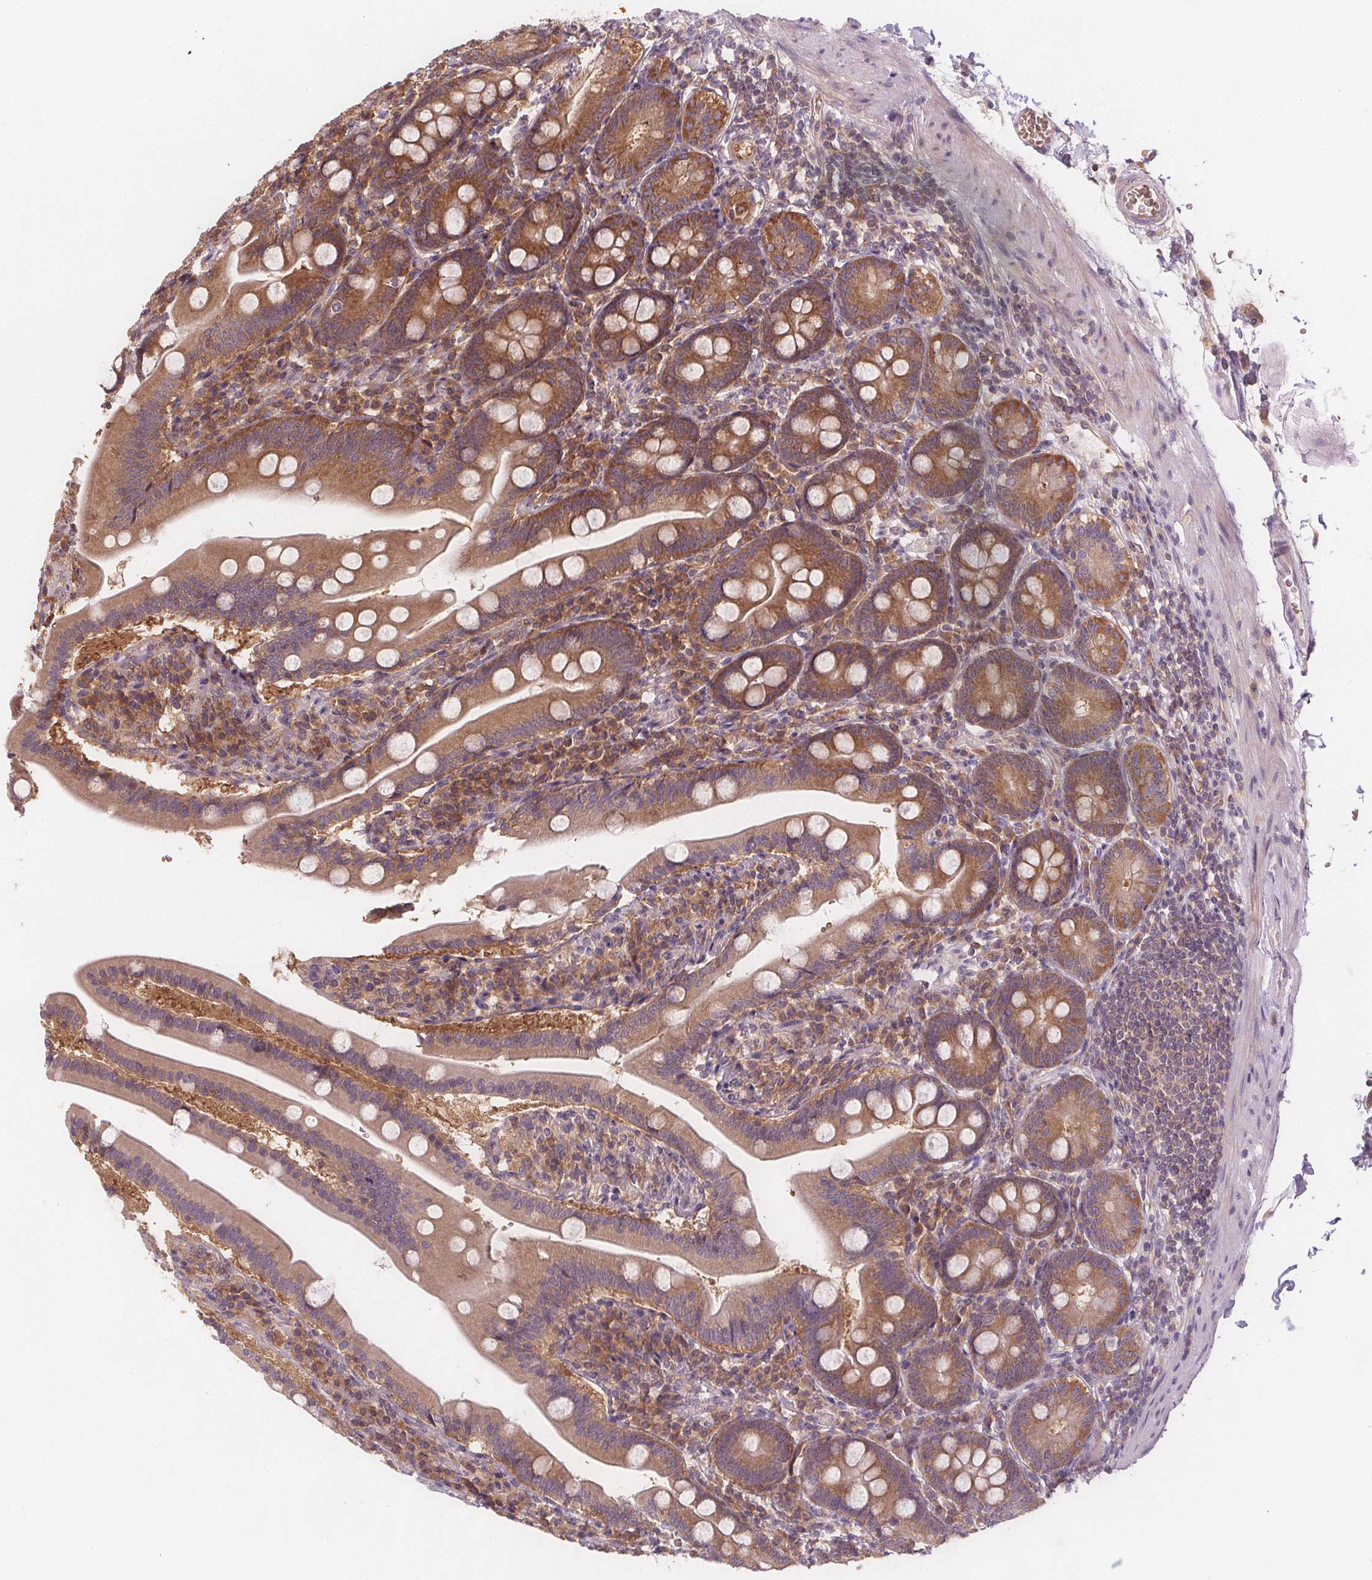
{"staining": {"intensity": "moderate", "quantity": ">75%", "location": "cytoplasmic/membranous"}, "tissue": "duodenum", "cell_type": "Glandular cells", "image_type": "normal", "snomed": [{"axis": "morphology", "description": "Normal tissue, NOS"}, {"axis": "topography", "description": "Duodenum"}], "caption": "An immunohistochemistry (IHC) image of unremarkable tissue is shown. Protein staining in brown labels moderate cytoplasmic/membranous positivity in duodenum within glandular cells. (Stains: DAB in brown, nuclei in blue, Microscopy: brightfield microscopy at high magnification).", "gene": "EIF3D", "patient": {"sex": "female", "age": 67}}